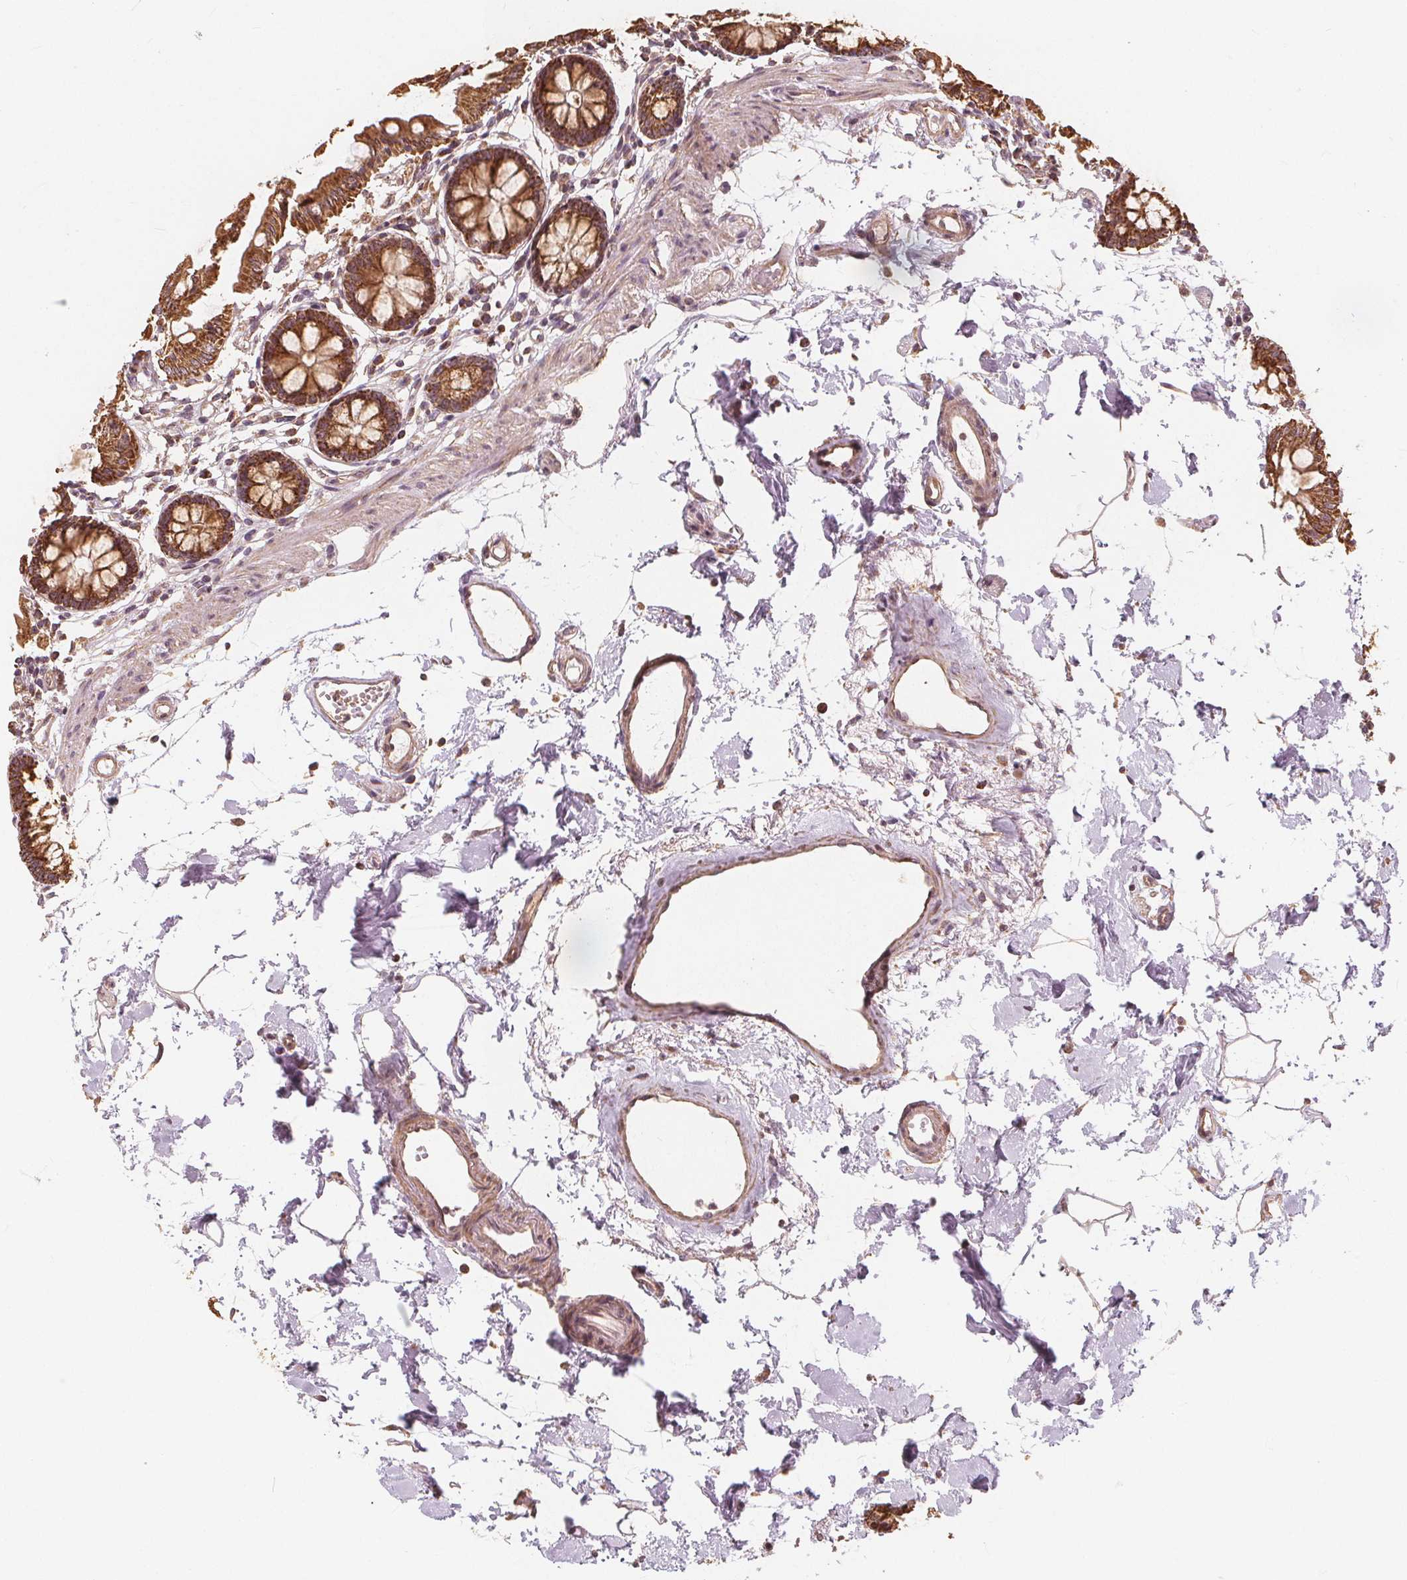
{"staining": {"intensity": "moderate", "quantity": ">75%", "location": "cytoplasmic/membranous"}, "tissue": "colon", "cell_type": "Endothelial cells", "image_type": "normal", "snomed": [{"axis": "morphology", "description": "Normal tissue, NOS"}, {"axis": "topography", "description": "Colon"}], "caption": "Unremarkable colon reveals moderate cytoplasmic/membranous positivity in about >75% of endothelial cells The protein is shown in brown color, while the nuclei are stained blue..", "gene": "PEX26", "patient": {"sex": "female", "age": 84}}